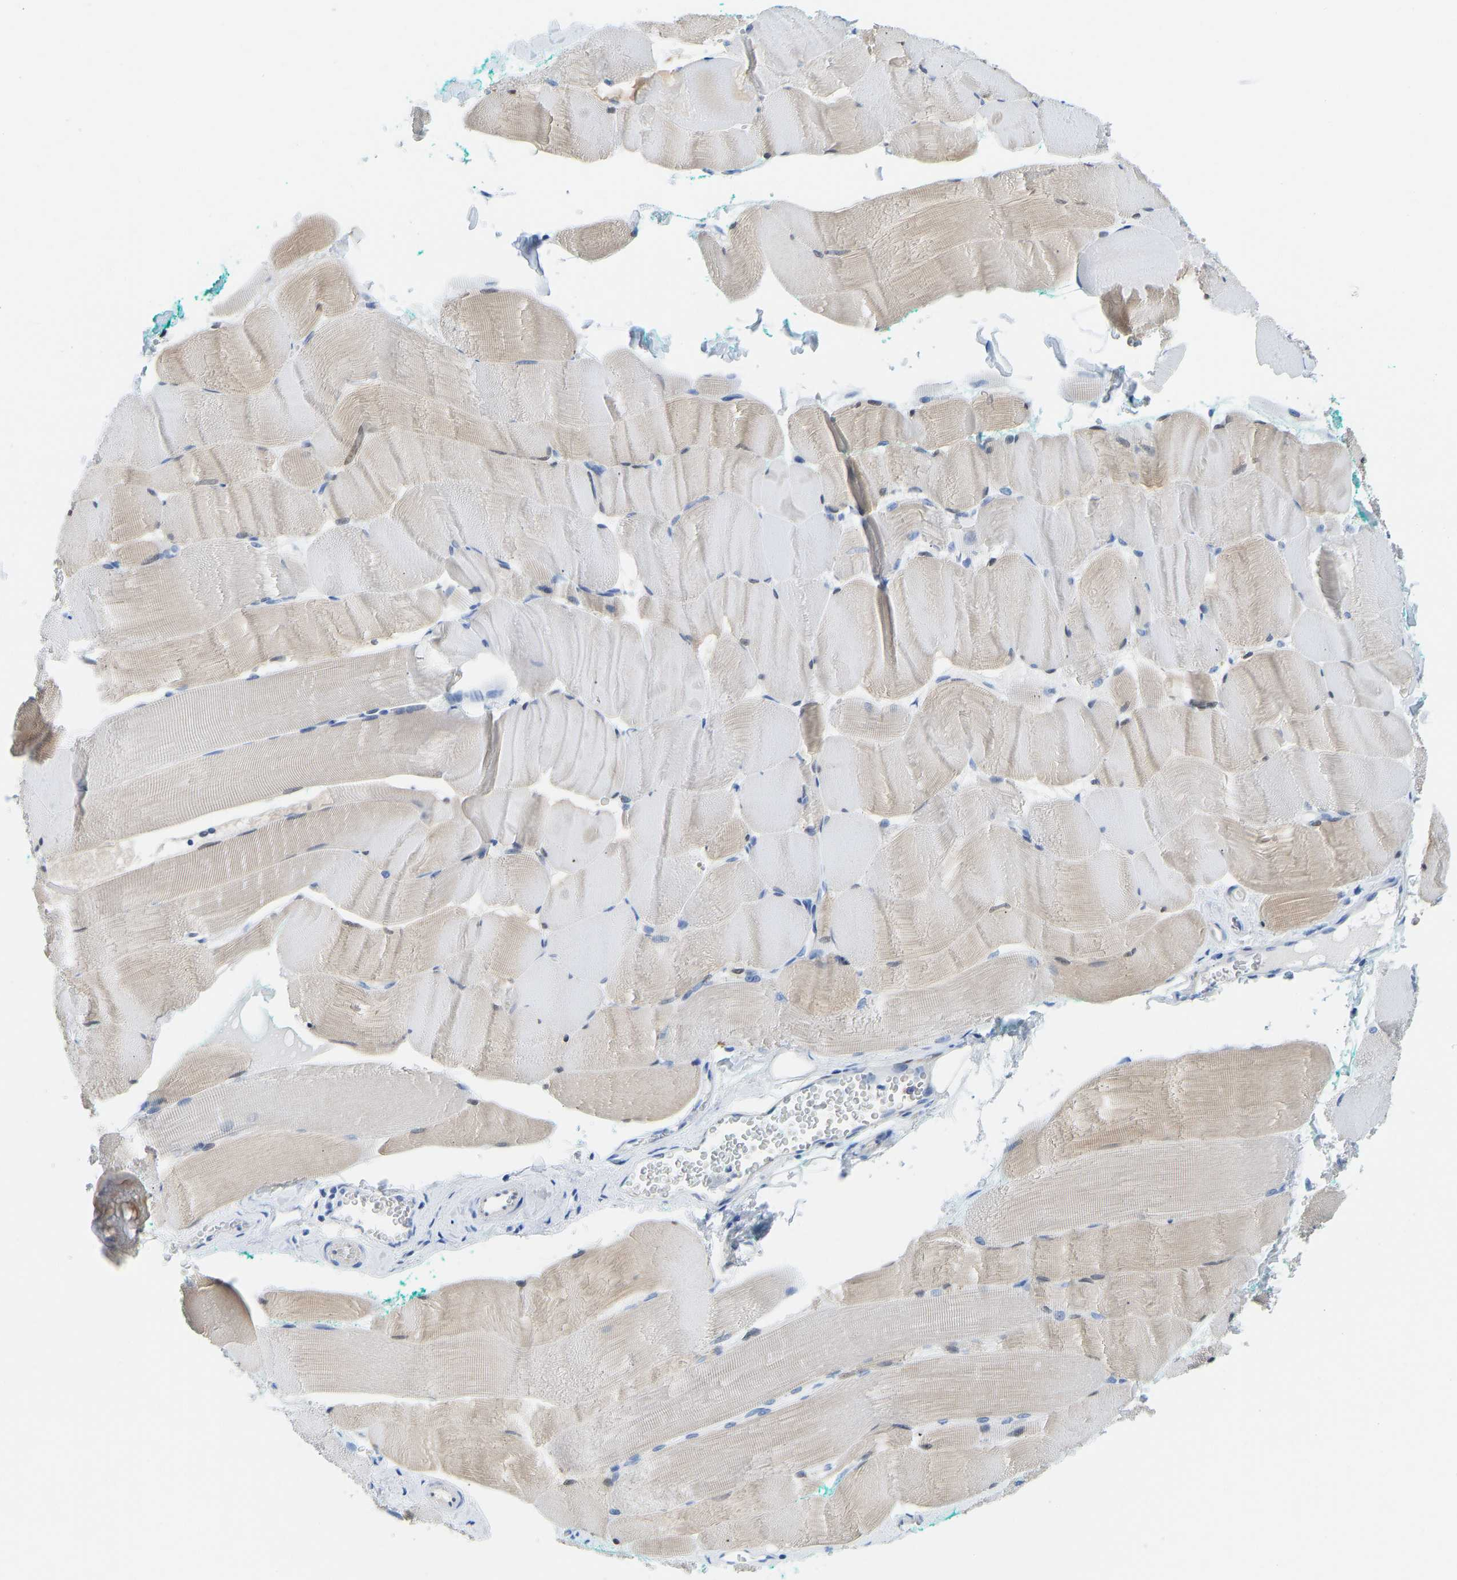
{"staining": {"intensity": "weak", "quantity": "25%-75%", "location": "cytoplasmic/membranous"}, "tissue": "skeletal muscle", "cell_type": "Myocytes", "image_type": "normal", "snomed": [{"axis": "morphology", "description": "Normal tissue, NOS"}, {"axis": "morphology", "description": "Squamous cell carcinoma, NOS"}, {"axis": "topography", "description": "Skeletal muscle"}], "caption": "Immunohistochemistry (IHC) photomicrograph of unremarkable skeletal muscle: skeletal muscle stained using immunohistochemistry (IHC) reveals low levels of weak protein expression localized specifically in the cytoplasmic/membranous of myocytes, appearing as a cytoplasmic/membranous brown color.", "gene": "NKAIN3", "patient": {"sex": "male", "age": 51}}